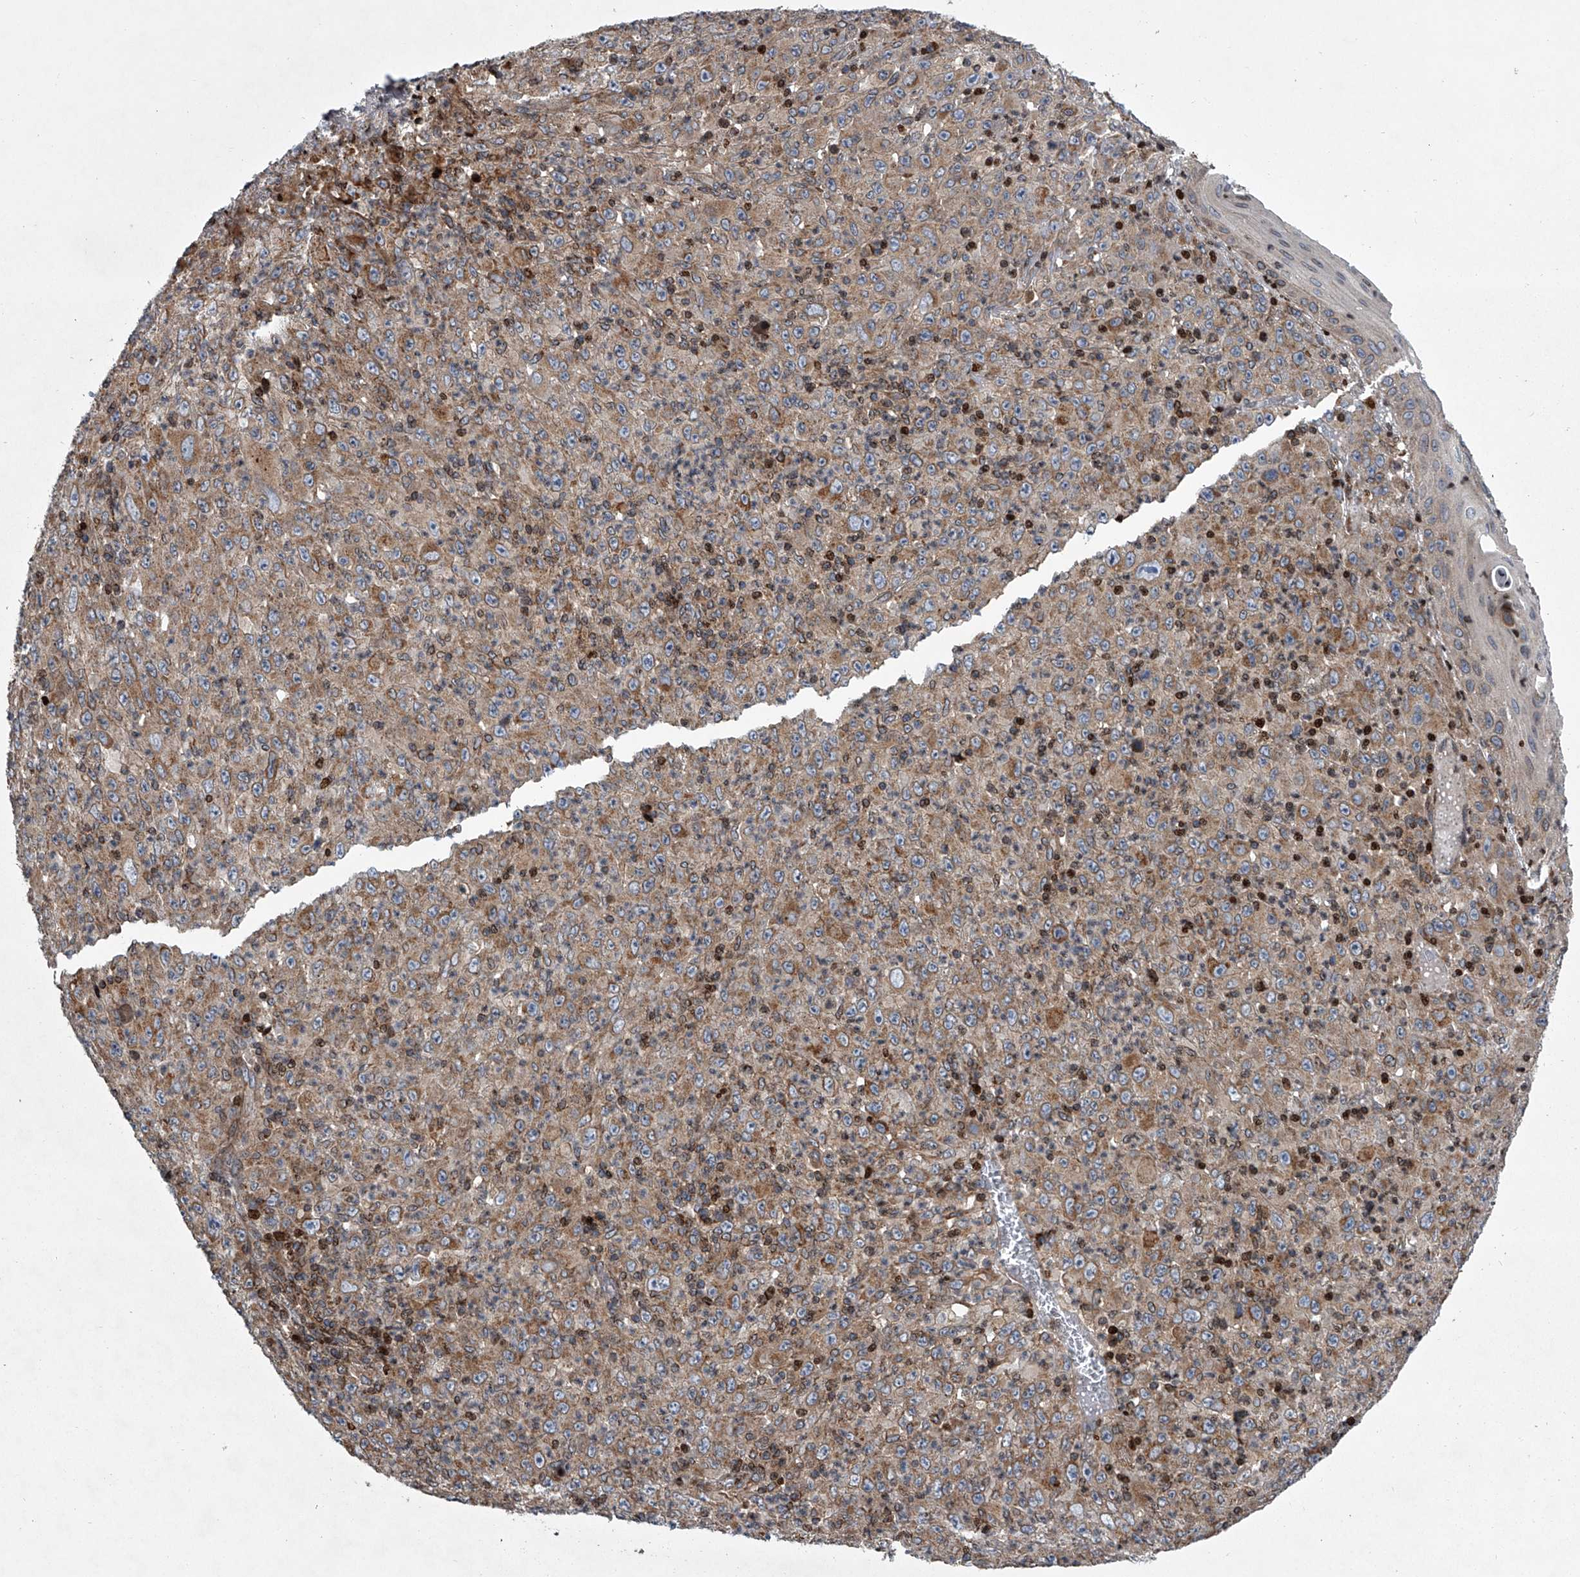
{"staining": {"intensity": "moderate", "quantity": ">75%", "location": "cytoplasmic/membranous"}, "tissue": "melanoma", "cell_type": "Tumor cells", "image_type": "cancer", "snomed": [{"axis": "morphology", "description": "Malignant melanoma, Metastatic site"}, {"axis": "topography", "description": "Skin"}], "caption": "Malignant melanoma (metastatic site) stained with a protein marker demonstrates moderate staining in tumor cells.", "gene": "STRADA", "patient": {"sex": "female", "age": 56}}